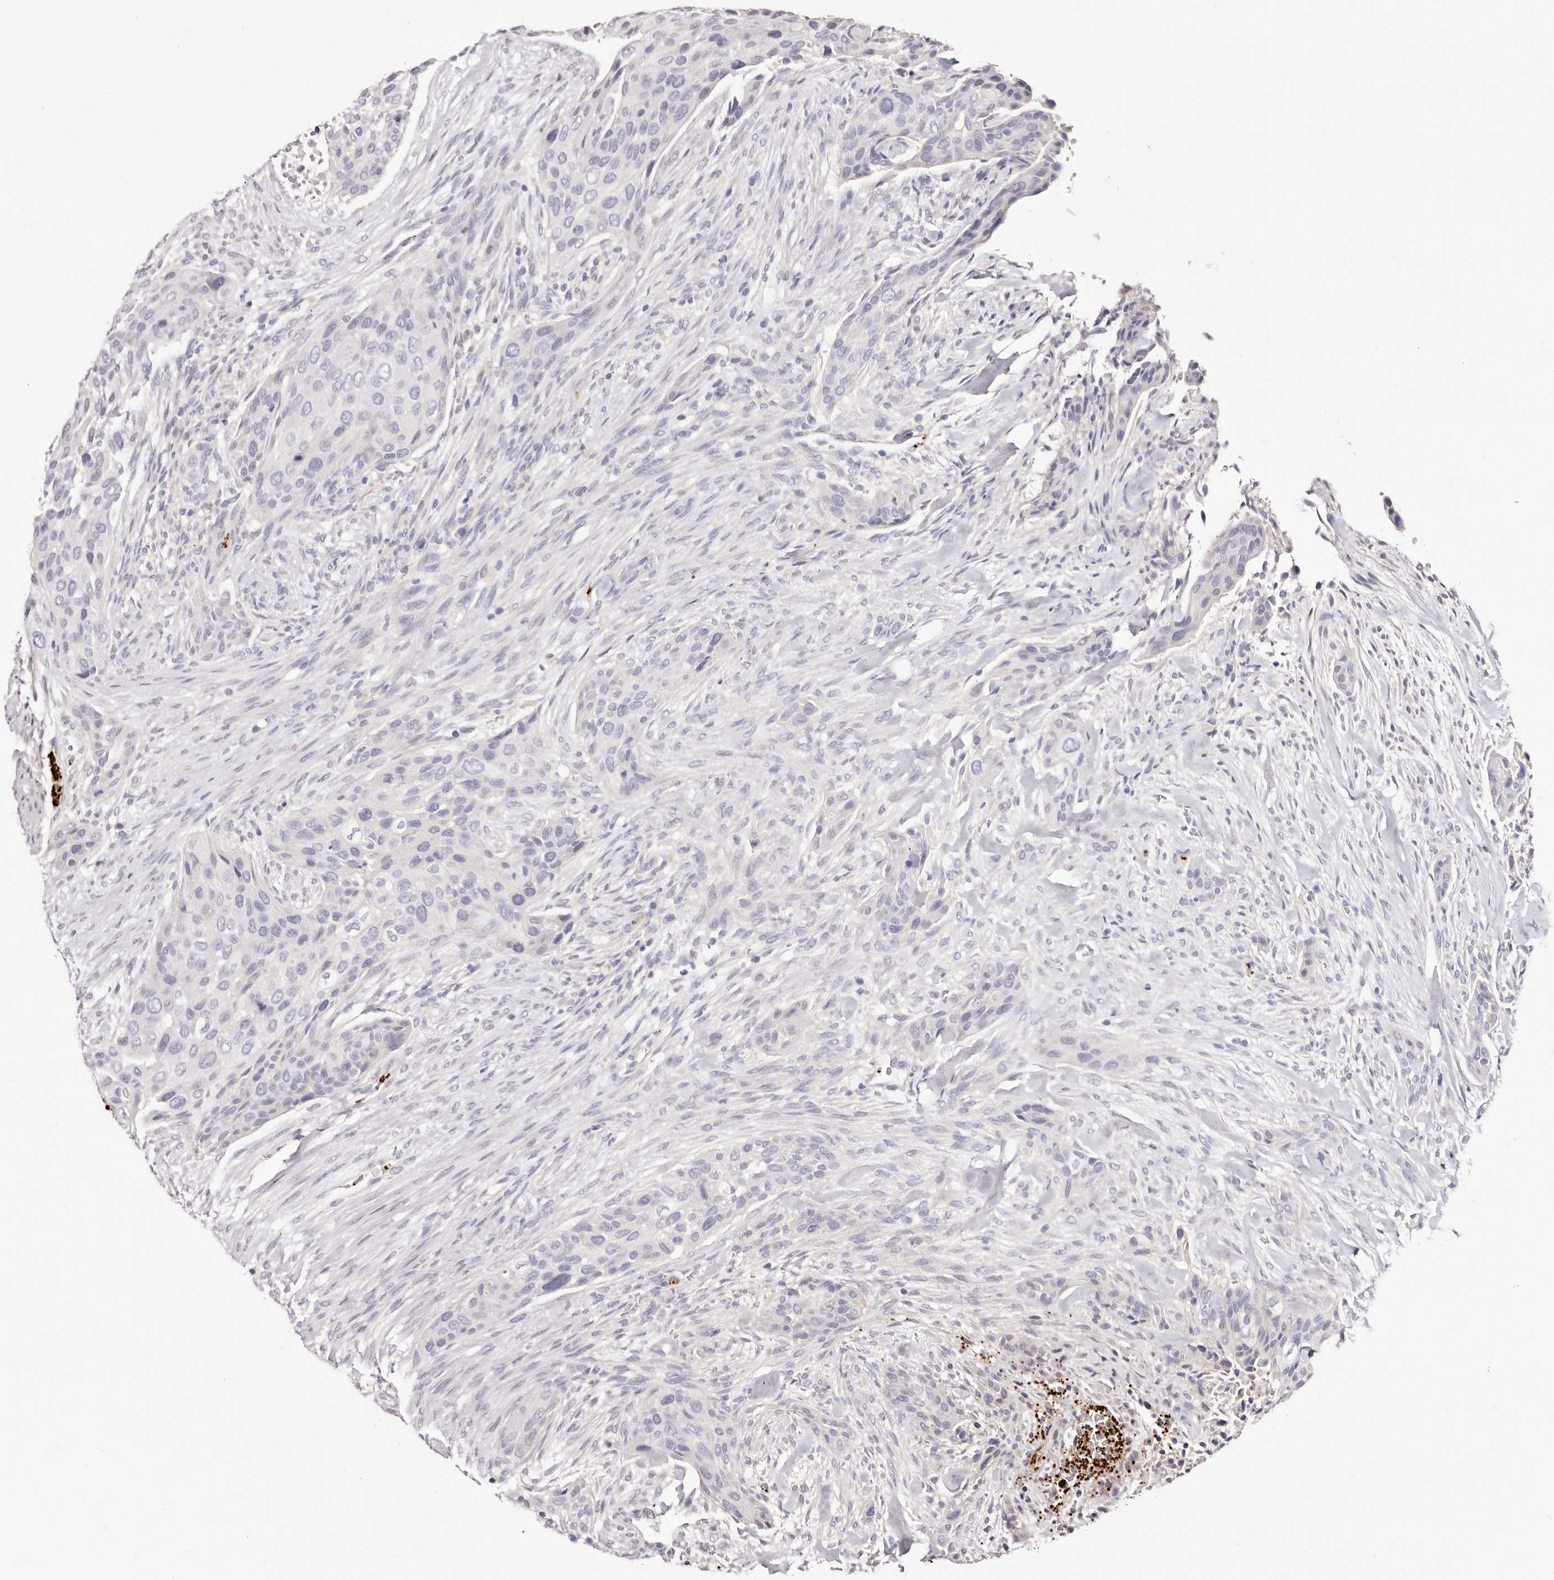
{"staining": {"intensity": "negative", "quantity": "none", "location": "none"}, "tissue": "urothelial cancer", "cell_type": "Tumor cells", "image_type": "cancer", "snomed": [{"axis": "morphology", "description": "Urothelial carcinoma, High grade"}, {"axis": "topography", "description": "Urinary bladder"}], "caption": "A photomicrograph of human urothelial cancer is negative for staining in tumor cells. (Stains: DAB (3,3'-diaminobenzidine) IHC with hematoxylin counter stain, Microscopy: brightfield microscopy at high magnification).", "gene": "PF4", "patient": {"sex": "male", "age": 35}}